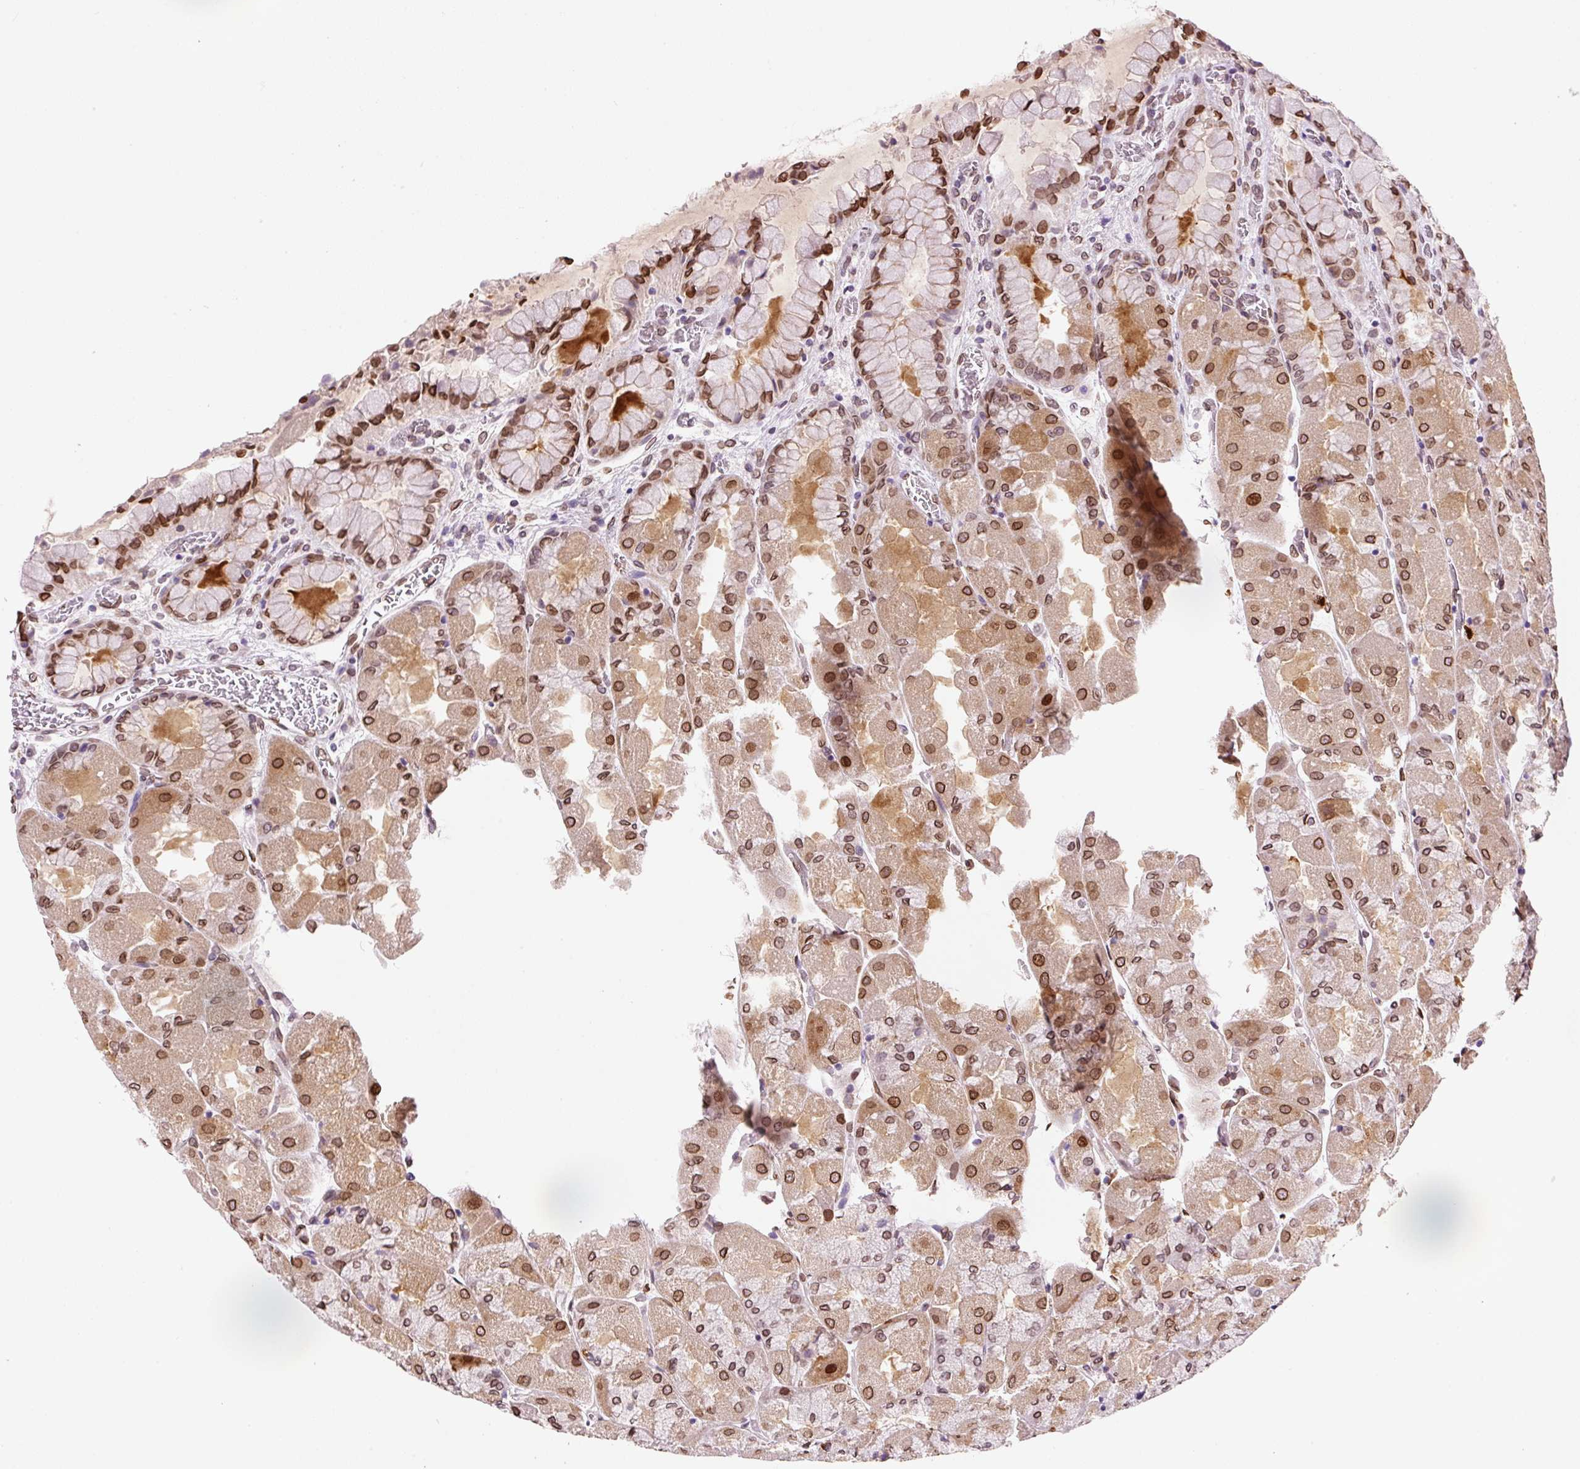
{"staining": {"intensity": "moderate", "quantity": ">75%", "location": "cytoplasmic/membranous,nuclear"}, "tissue": "stomach", "cell_type": "Glandular cells", "image_type": "normal", "snomed": [{"axis": "morphology", "description": "Normal tissue, NOS"}, {"axis": "topography", "description": "Stomach"}], "caption": "A brown stain shows moderate cytoplasmic/membranous,nuclear staining of a protein in glandular cells of normal human stomach.", "gene": "ZNF224", "patient": {"sex": "female", "age": 61}}